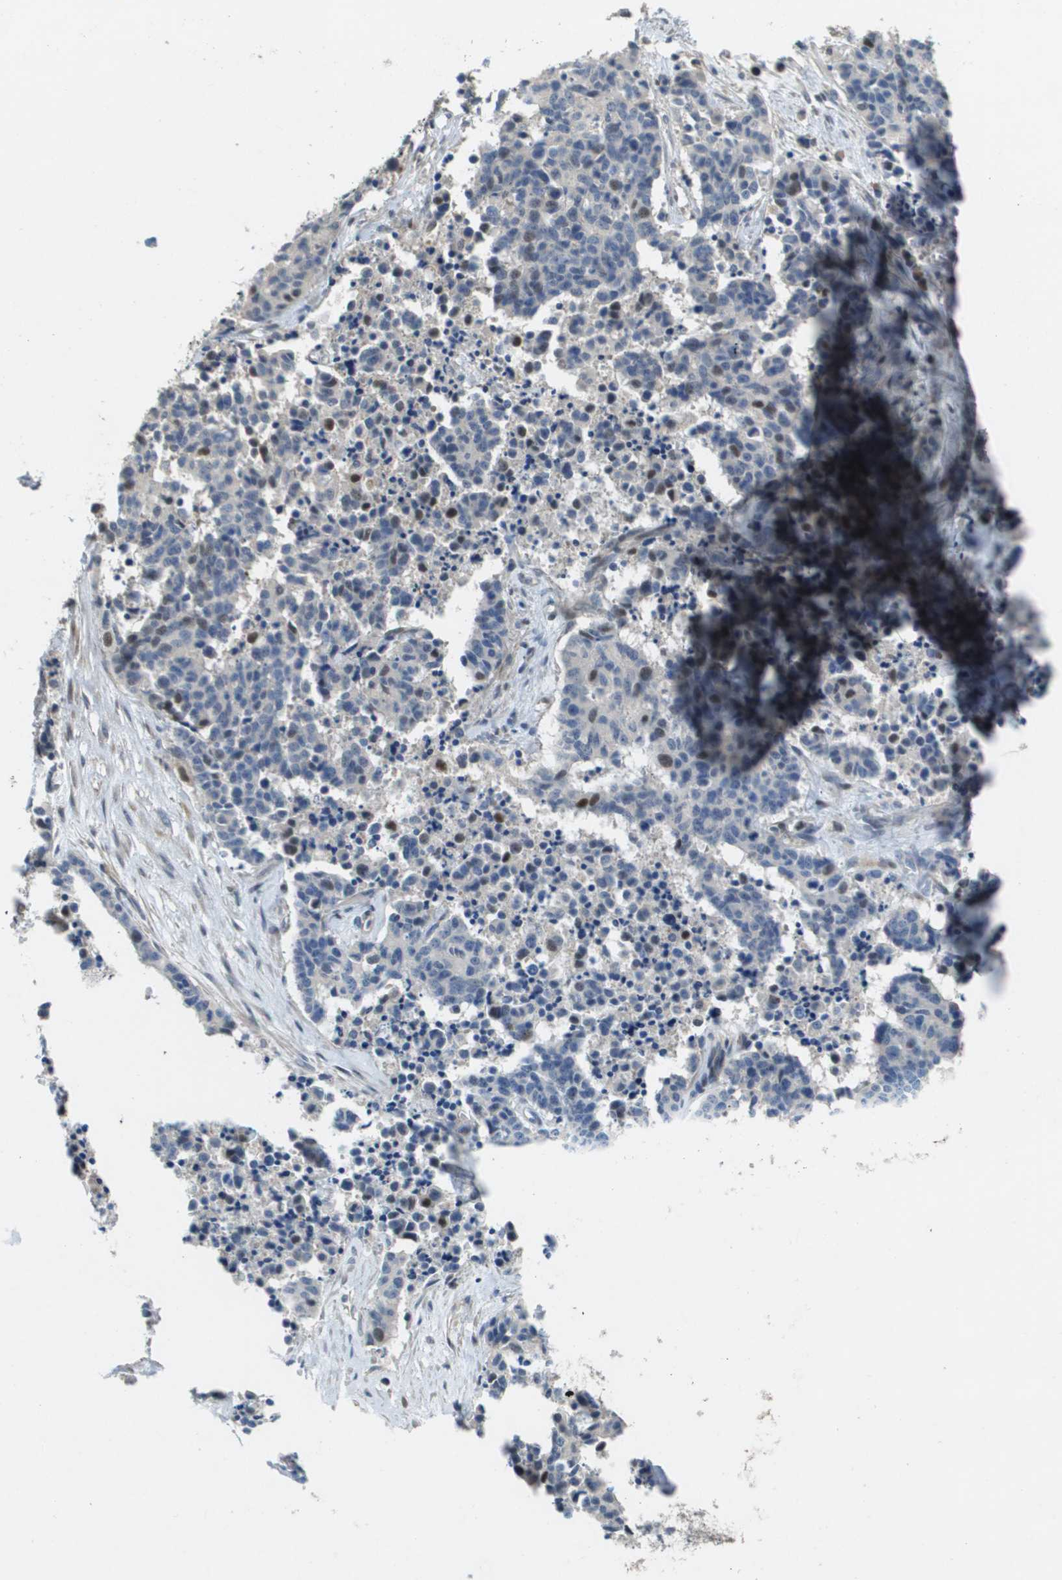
{"staining": {"intensity": "weak", "quantity": "<25%", "location": "nuclear"}, "tissue": "cervical cancer", "cell_type": "Tumor cells", "image_type": "cancer", "snomed": [{"axis": "morphology", "description": "Squamous cell carcinoma, NOS"}, {"axis": "topography", "description": "Cervix"}], "caption": "DAB immunohistochemical staining of cervical cancer shows no significant staining in tumor cells. (Brightfield microscopy of DAB (3,3'-diaminobenzidine) IHC at high magnification).", "gene": "SCN4B", "patient": {"sex": "female", "age": 35}}